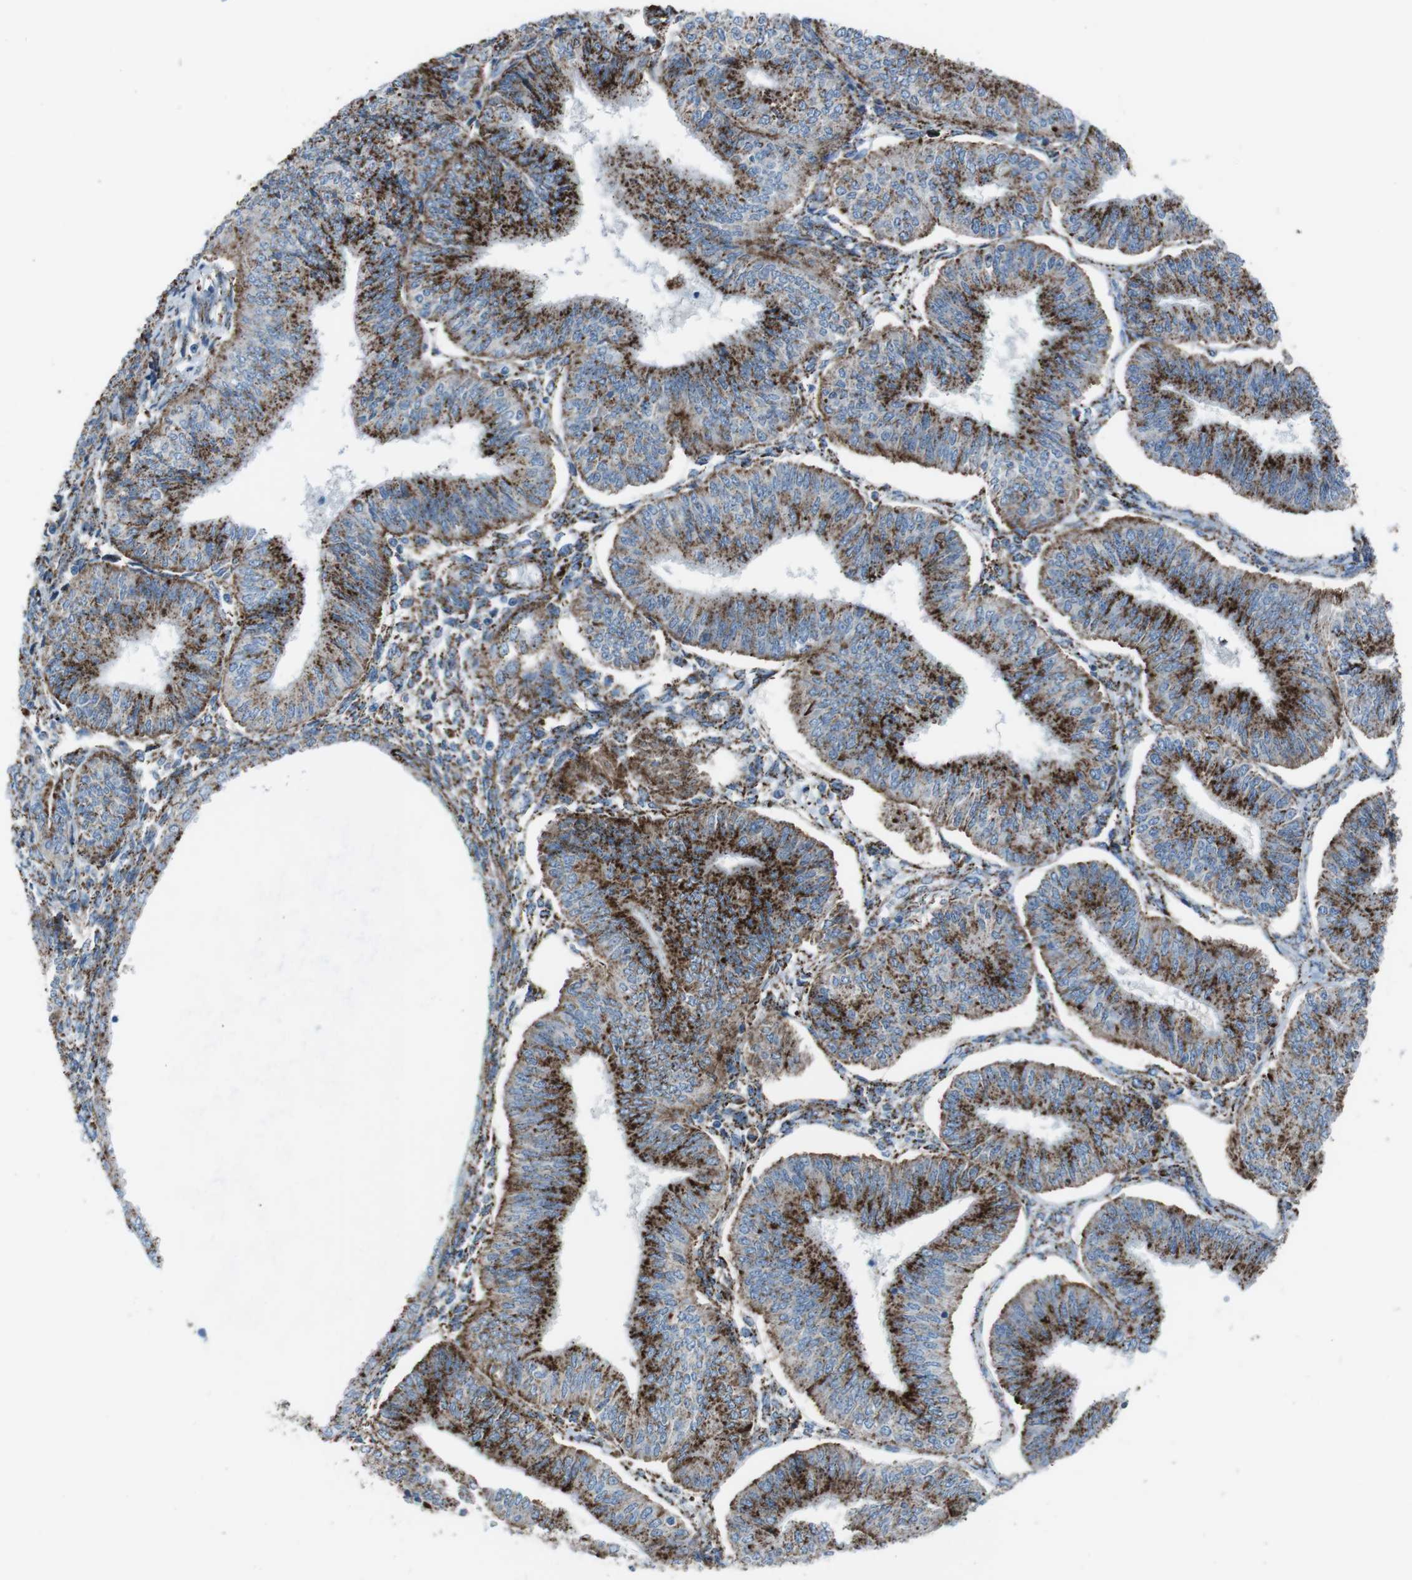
{"staining": {"intensity": "strong", "quantity": ">75%", "location": "cytoplasmic/membranous"}, "tissue": "endometrial cancer", "cell_type": "Tumor cells", "image_type": "cancer", "snomed": [{"axis": "morphology", "description": "Adenocarcinoma, NOS"}, {"axis": "topography", "description": "Endometrium"}], "caption": "A high amount of strong cytoplasmic/membranous expression is seen in approximately >75% of tumor cells in endometrial cancer (adenocarcinoma) tissue.", "gene": "SCARB2", "patient": {"sex": "female", "age": 58}}